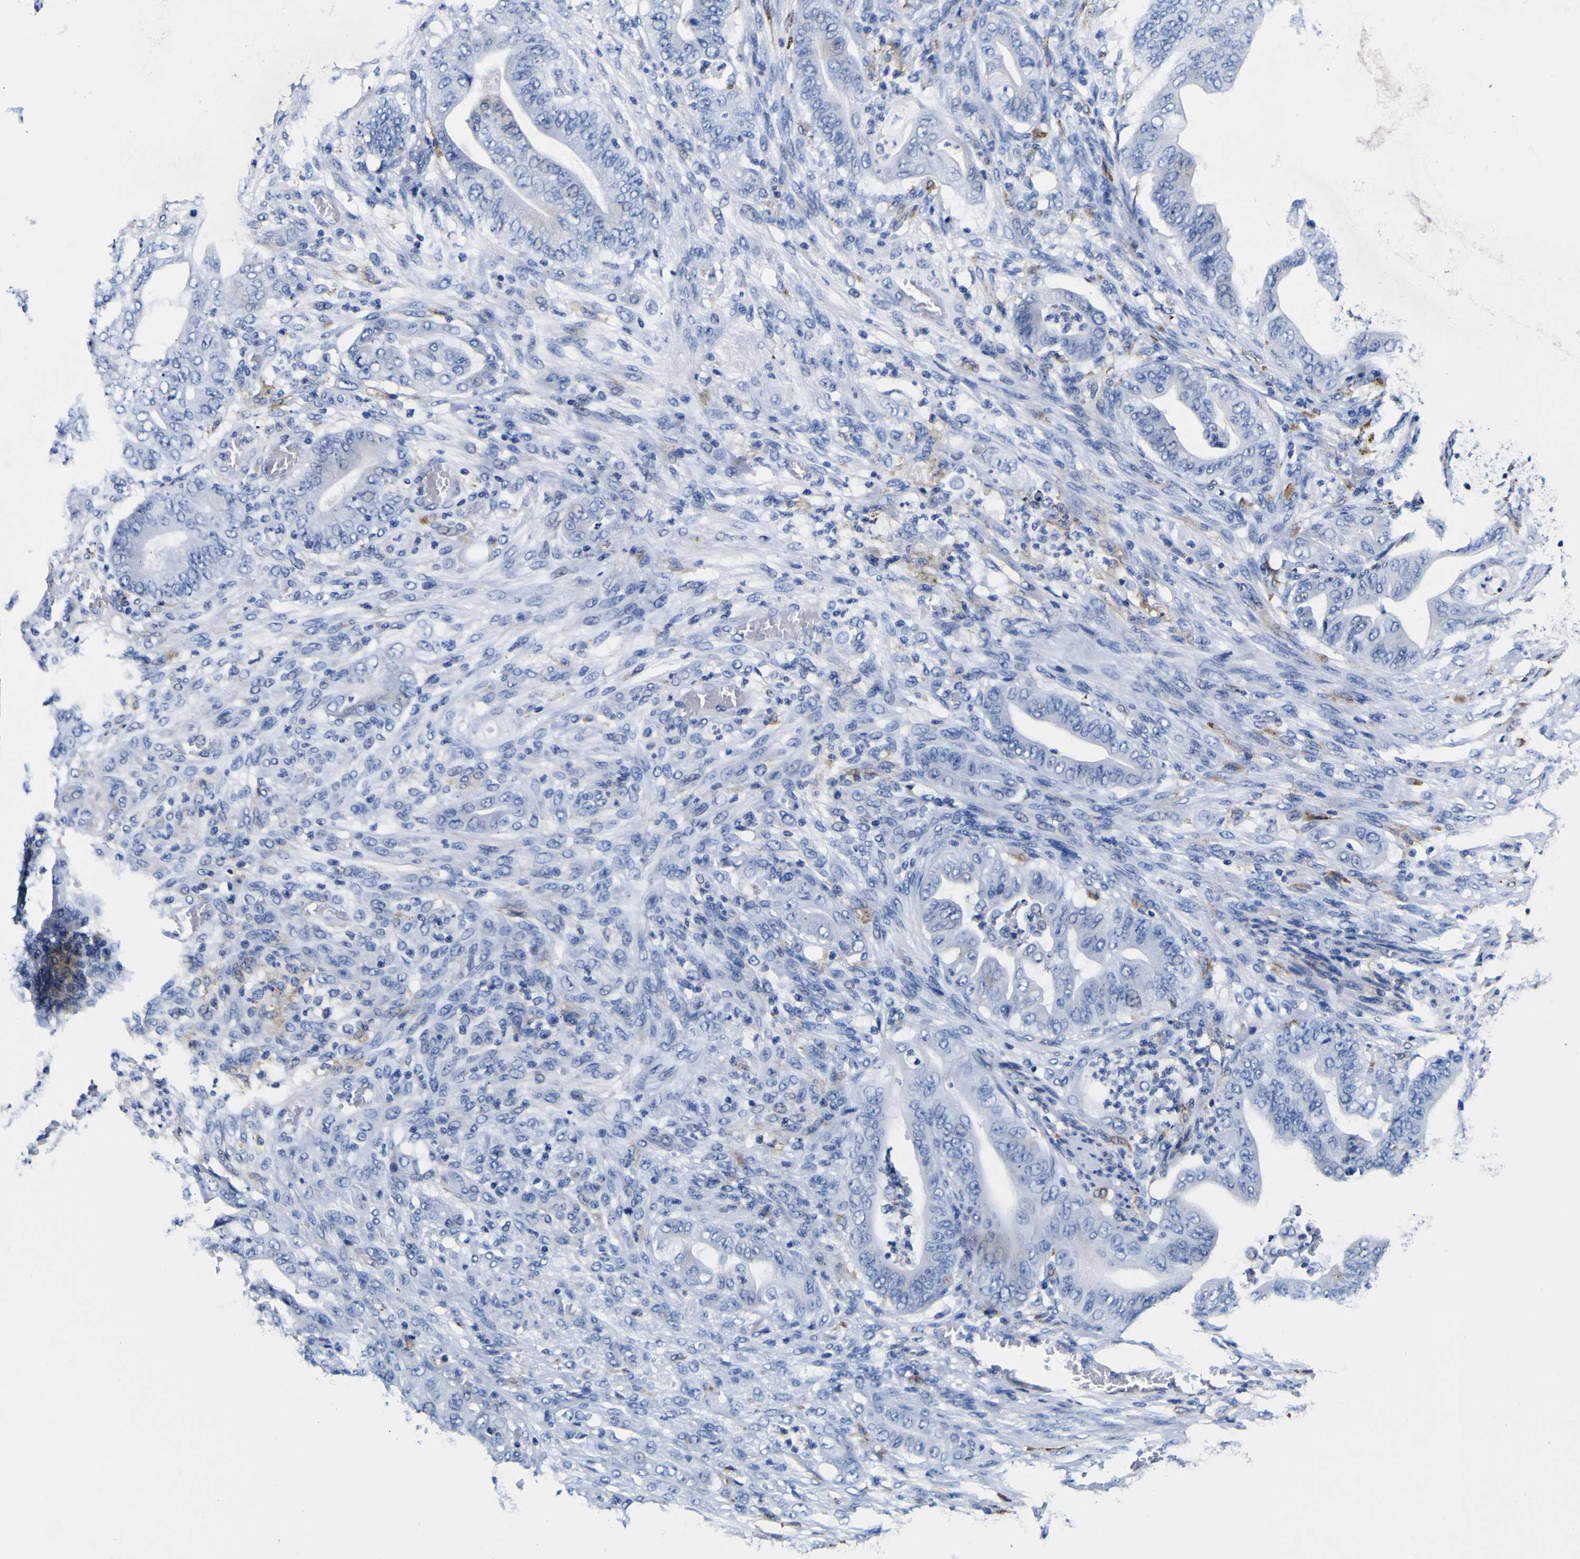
{"staining": {"intensity": "moderate", "quantity": "<25%", "location": "cytoplasmic/membranous"}, "tissue": "stomach cancer", "cell_type": "Tumor cells", "image_type": "cancer", "snomed": [{"axis": "morphology", "description": "Adenocarcinoma, NOS"}, {"axis": "topography", "description": "Stomach"}], "caption": "Protein staining by IHC exhibits moderate cytoplasmic/membranous staining in approximately <25% of tumor cells in stomach cancer (adenocarcinoma).", "gene": "HLA-DQA1", "patient": {"sex": "female", "age": 73}}